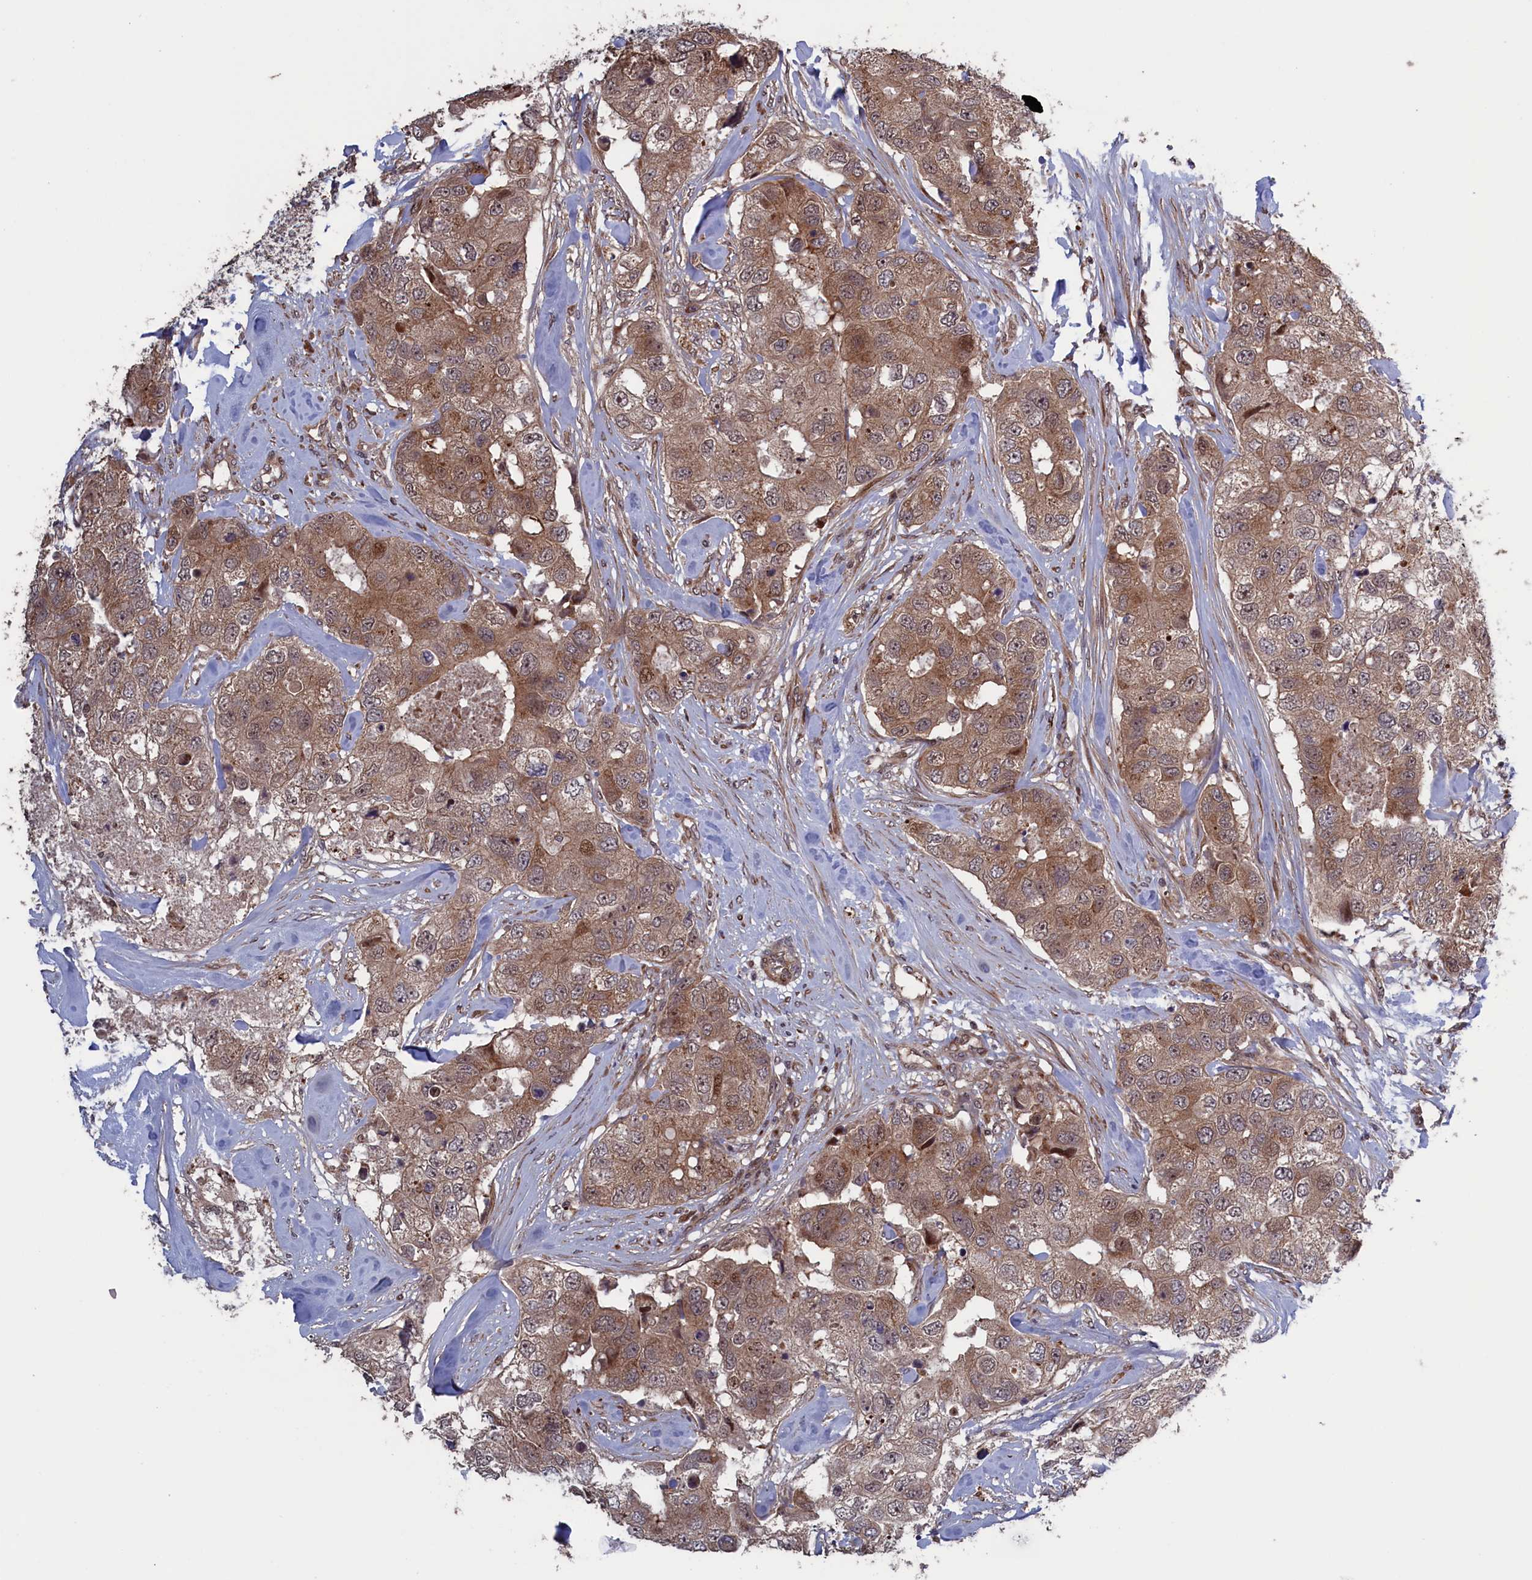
{"staining": {"intensity": "moderate", "quantity": ">75%", "location": "cytoplasmic/membranous,nuclear"}, "tissue": "breast cancer", "cell_type": "Tumor cells", "image_type": "cancer", "snomed": [{"axis": "morphology", "description": "Duct carcinoma"}, {"axis": "topography", "description": "Breast"}], "caption": "Tumor cells display medium levels of moderate cytoplasmic/membranous and nuclear positivity in approximately >75% of cells in human breast cancer.", "gene": "LSG1", "patient": {"sex": "female", "age": 62}}